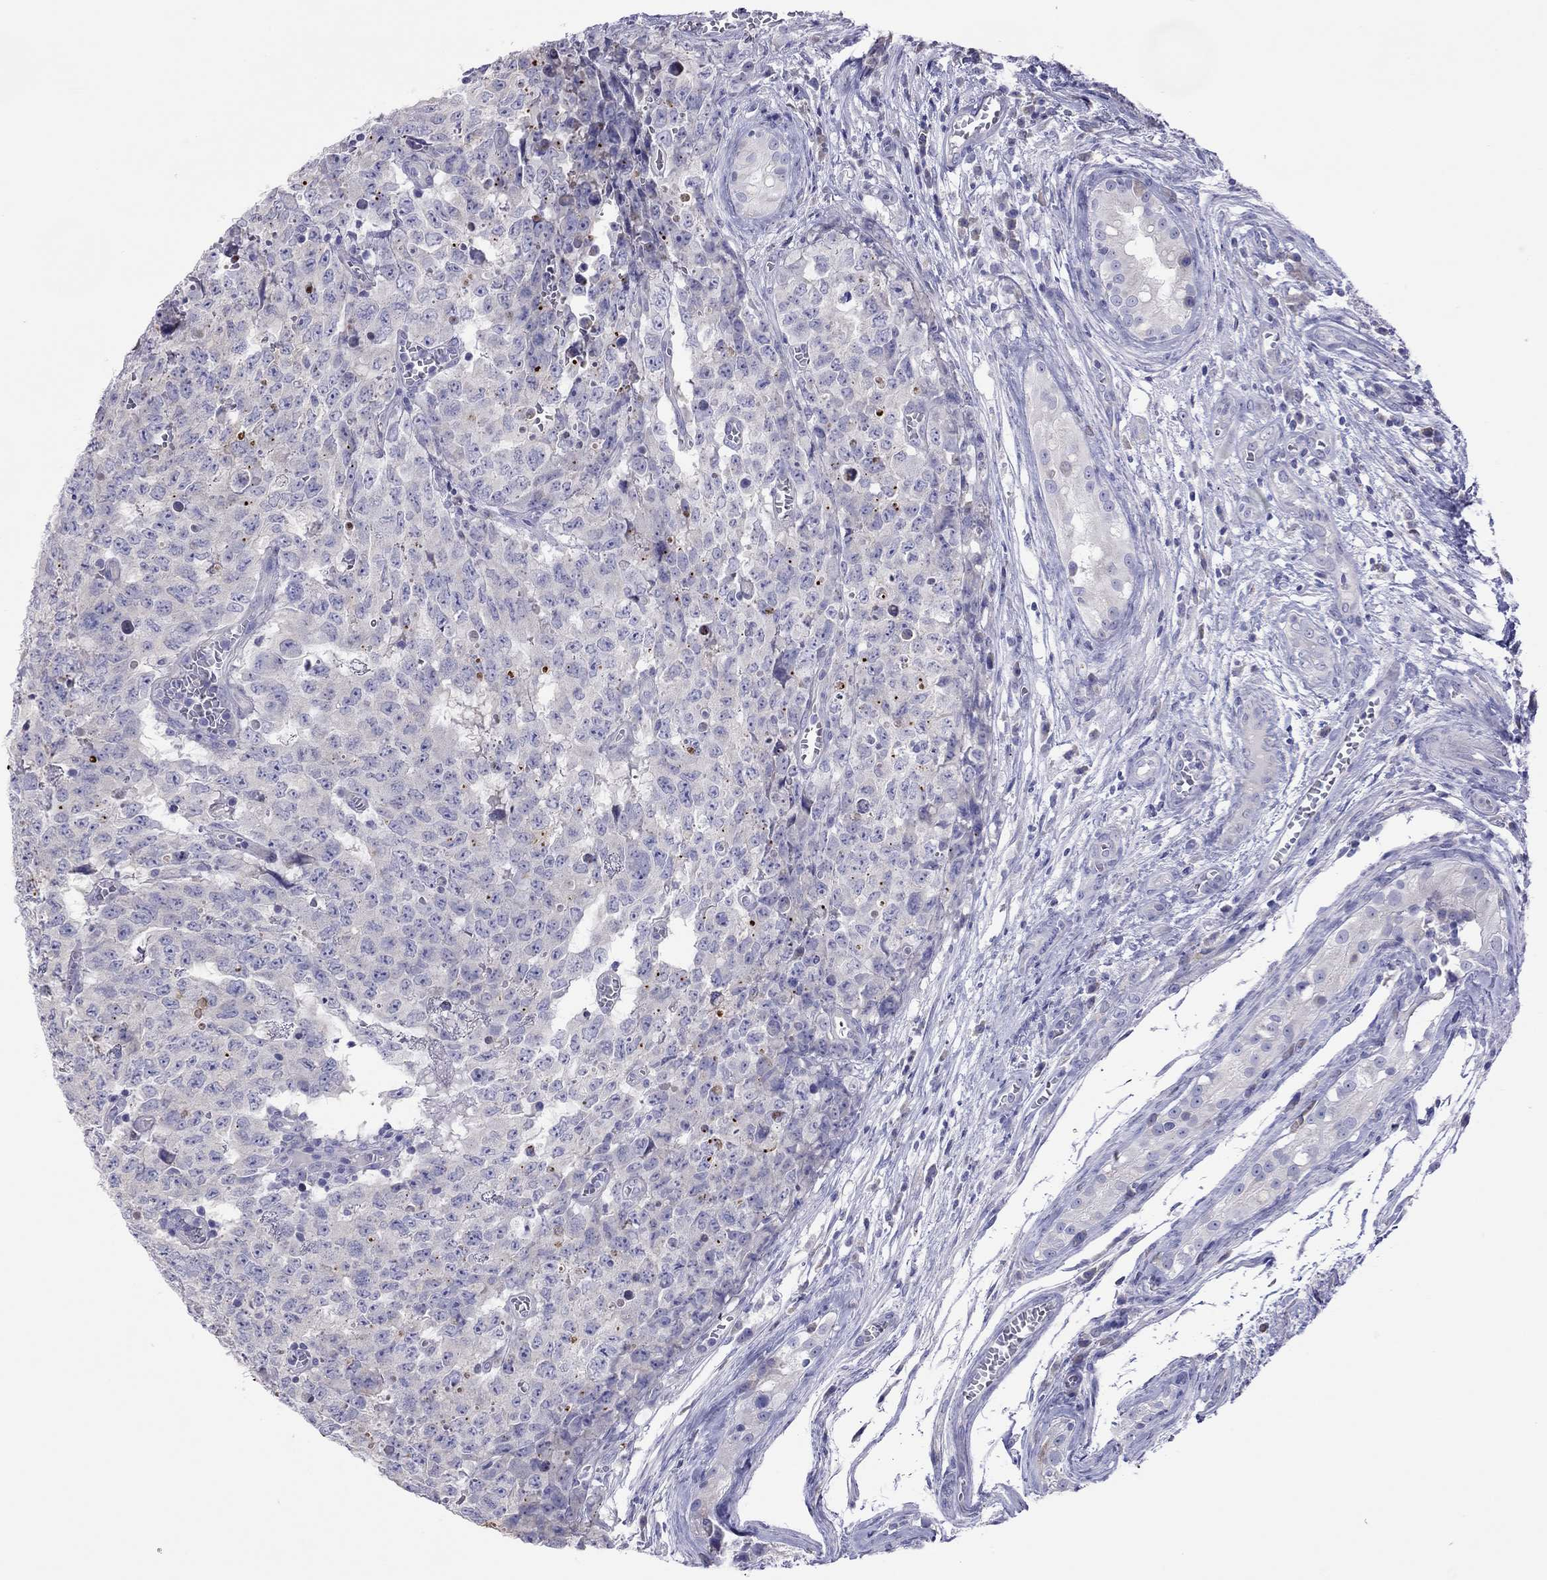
{"staining": {"intensity": "negative", "quantity": "none", "location": "none"}, "tissue": "testis cancer", "cell_type": "Tumor cells", "image_type": "cancer", "snomed": [{"axis": "morphology", "description": "Carcinoma, Embryonal, NOS"}, {"axis": "topography", "description": "Testis"}], "caption": "This is an immunohistochemistry (IHC) histopathology image of testis cancer. There is no positivity in tumor cells.", "gene": "COL9A1", "patient": {"sex": "male", "age": 23}}